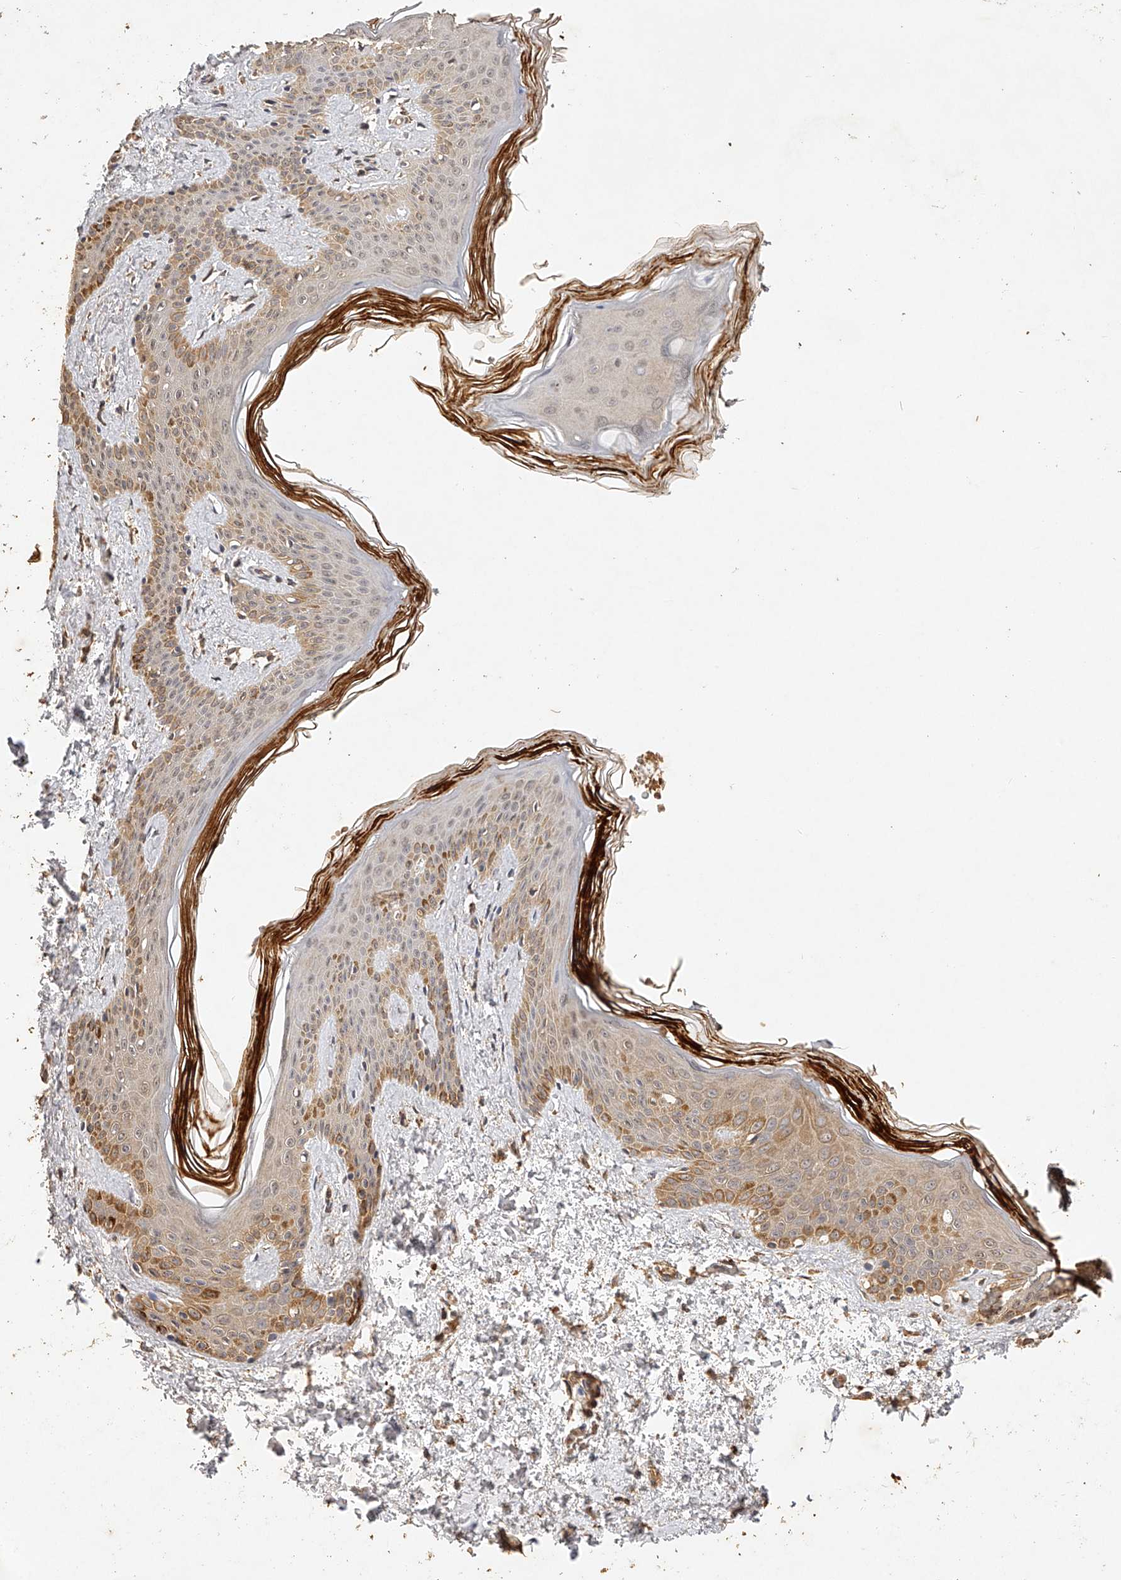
{"staining": {"intensity": "moderate", "quantity": ">75%", "location": "cytoplasmic/membranous"}, "tissue": "skin", "cell_type": "Fibroblasts", "image_type": "normal", "snomed": [{"axis": "morphology", "description": "Normal tissue, NOS"}, {"axis": "morphology", "description": "Neoplasm, benign, NOS"}, {"axis": "topography", "description": "Skin"}, {"axis": "topography", "description": "Soft tissue"}], "caption": "High-magnification brightfield microscopy of normal skin stained with DAB (3,3'-diaminobenzidine) (brown) and counterstained with hematoxylin (blue). fibroblasts exhibit moderate cytoplasmic/membranous expression is appreciated in about>75% of cells. The protein is shown in brown color, while the nuclei are stained blue.", "gene": "NSMAF", "patient": {"sex": "male", "age": 26}}